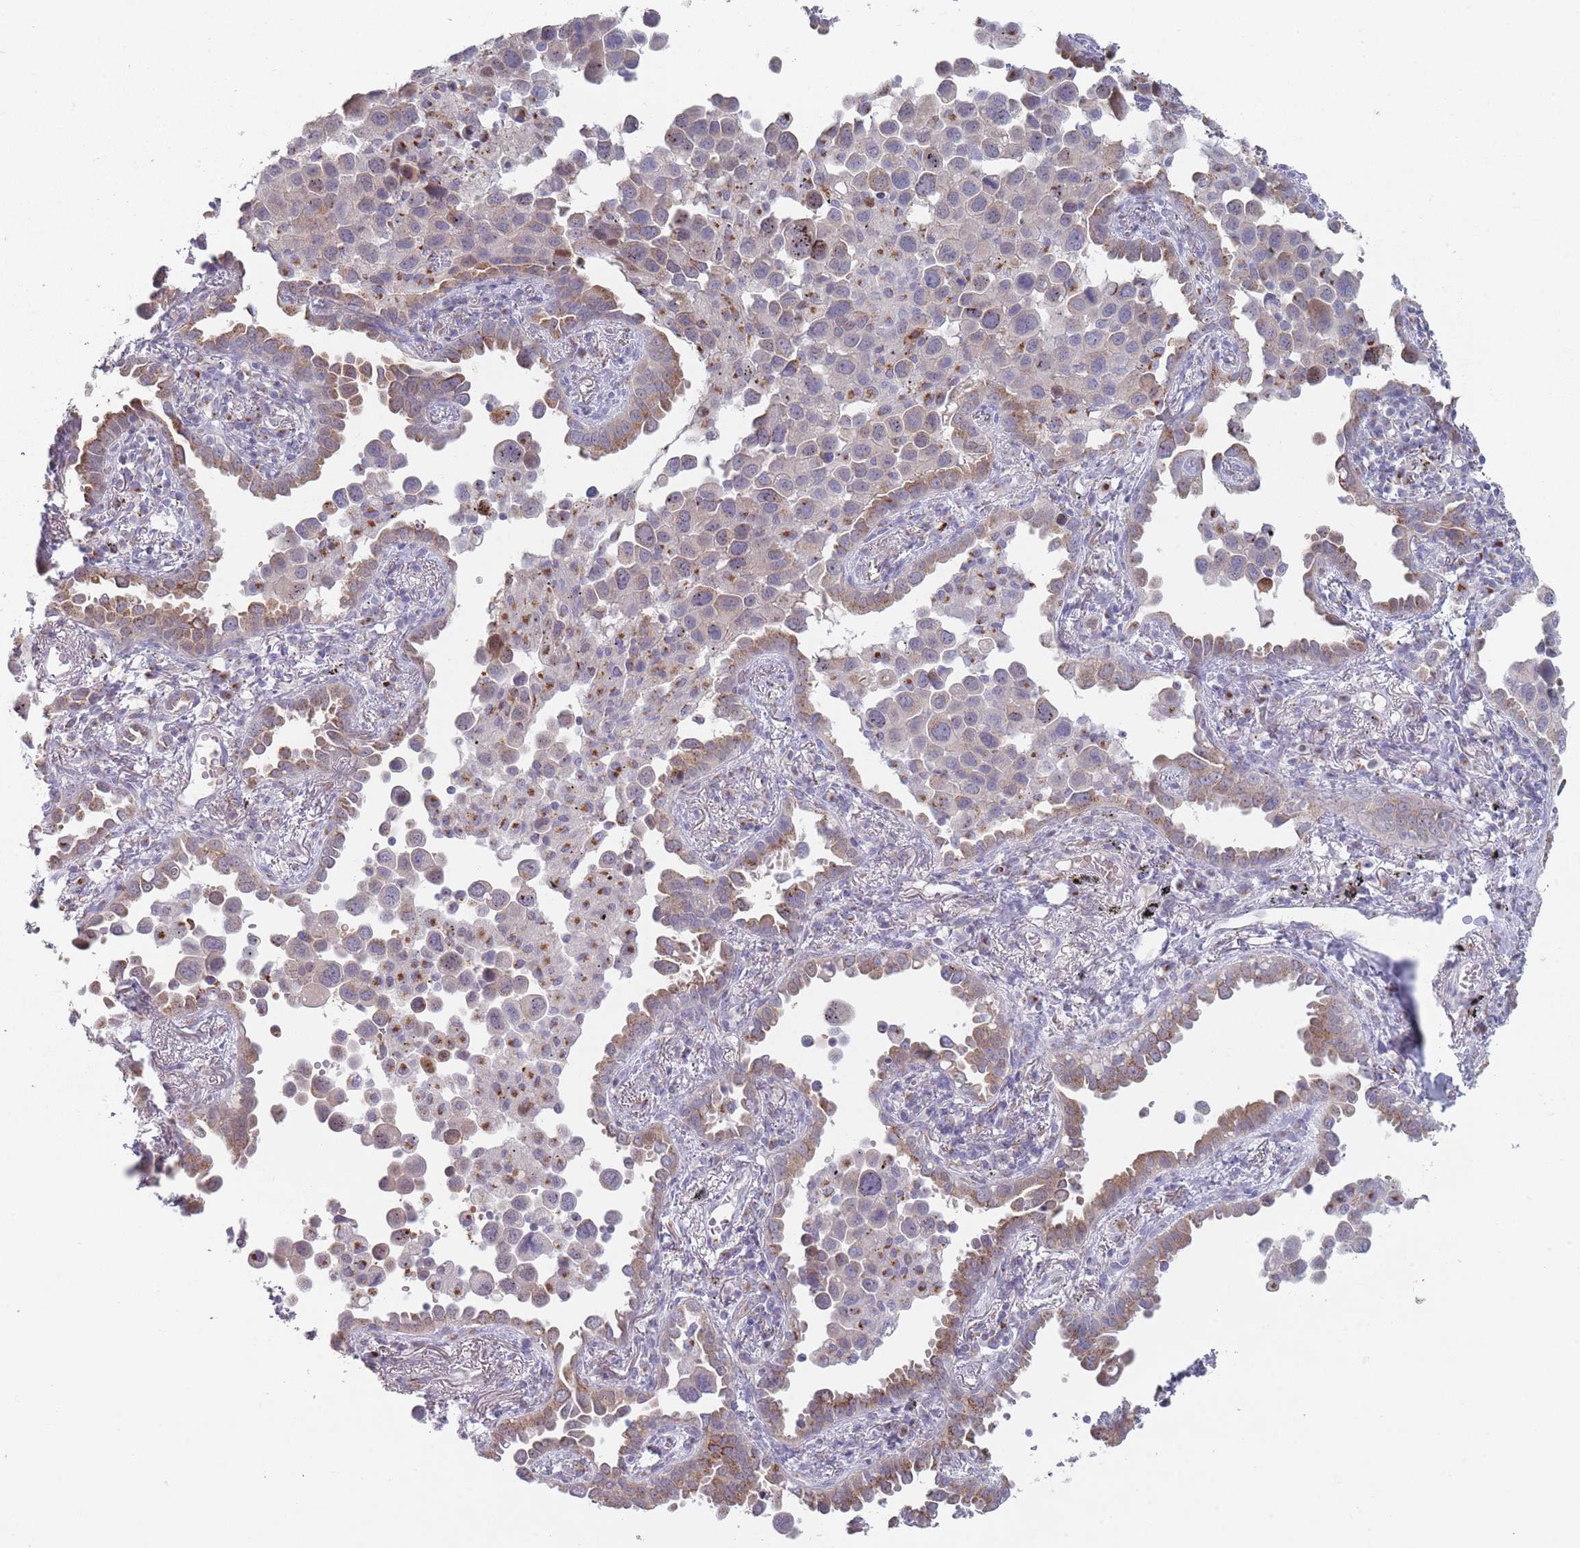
{"staining": {"intensity": "moderate", "quantity": ">75%", "location": "cytoplasmic/membranous"}, "tissue": "lung cancer", "cell_type": "Tumor cells", "image_type": "cancer", "snomed": [{"axis": "morphology", "description": "Adenocarcinoma, NOS"}, {"axis": "topography", "description": "Lung"}], "caption": "A high-resolution histopathology image shows IHC staining of lung cancer (adenocarcinoma), which reveals moderate cytoplasmic/membranous expression in about >75% of tumor cells.", "gene": "MAN1B1", "patient": {"sex": "male", "age": 67}}